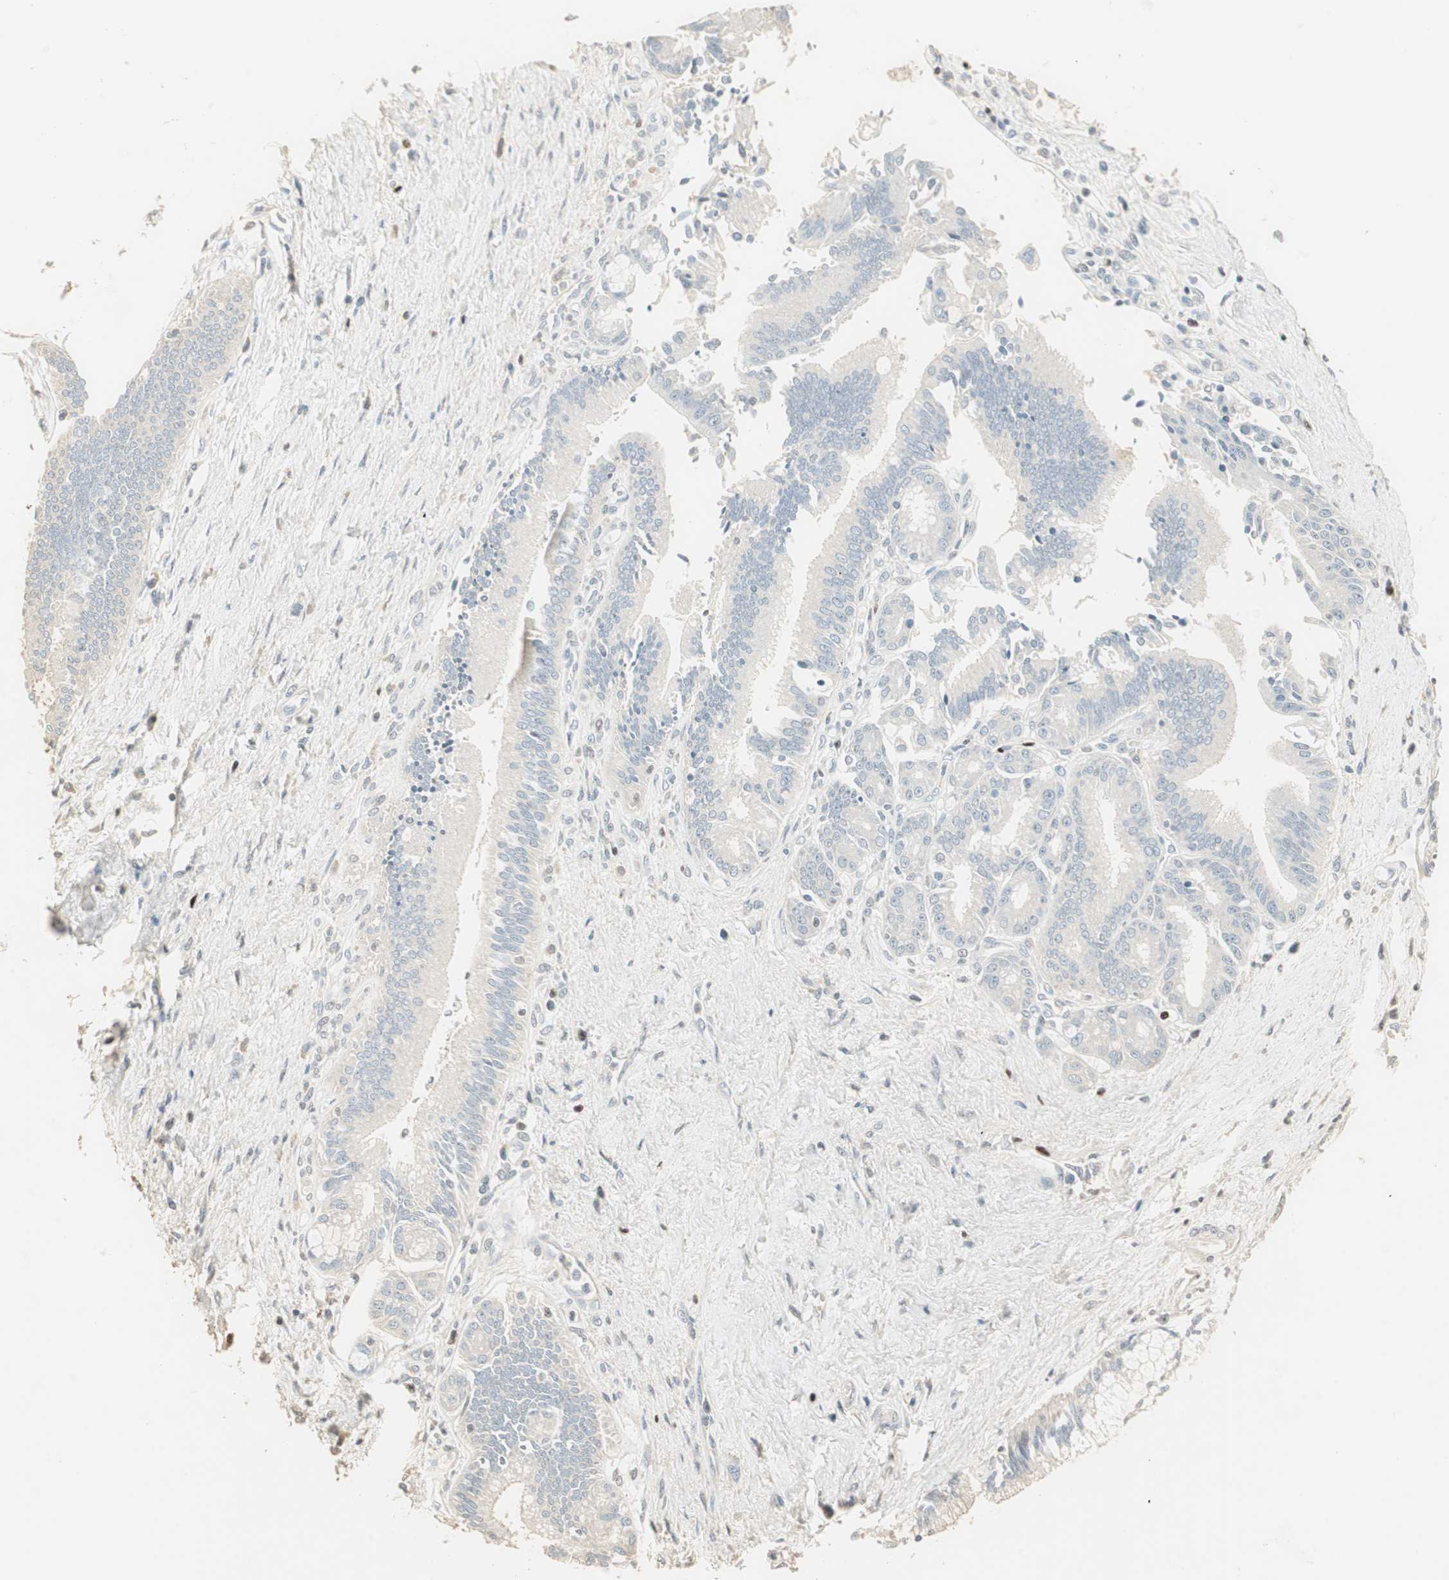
{"staining": {"intensity": "negative", "quantity": "none", "location": "none"}, "tissue": "pancreatic cancer", "cell_type": "Tumor cells", "image_type": "cancer", "snomed": [{"axis": "morphology", "description": "Adenocarcinoma, NOS"}, {"axis": "topography", "description": "Pancreas"}], "caption": "DAB immunohistochemical staining of human pancreatic cancer demonstrates no significant positivity in tumor cells.", "gene": "RUNX2", "patient": {"sex": "male", "age": 59}}